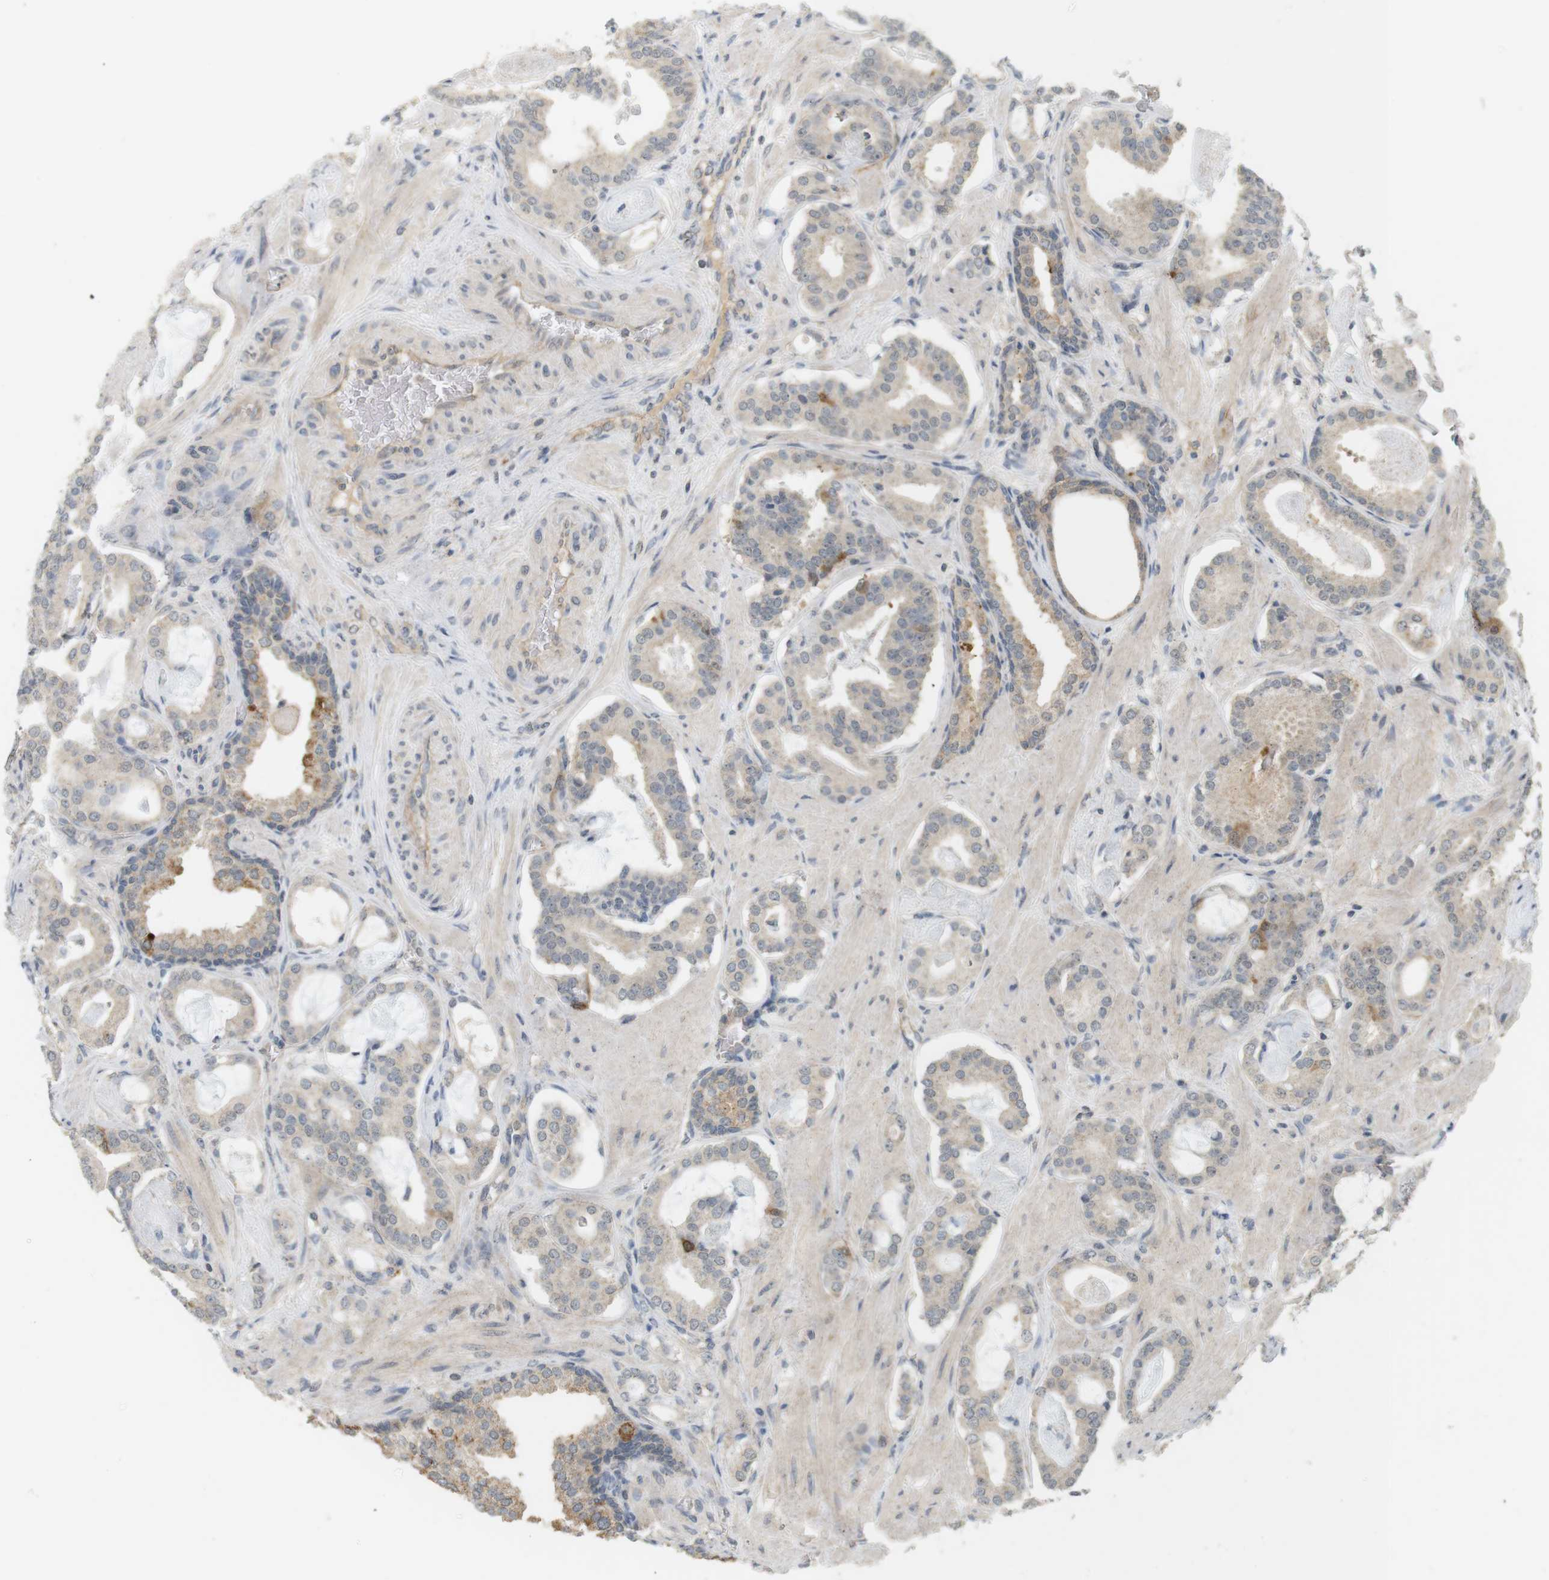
{"staining": {"intensity": "strong", "quantity": "<25%", "location": "cytoplasmic/membranous"}, "tissue": "prostate cancer", "cell_type": "Tumor cells", "image_type": "cancer", "snomed": [{"axis": "morphology", "description": "Adenocarcinoma, Low grade"}, {"axis": "topography", "description": "Prostate"}], "caption": "High-power microscopy captured an immunohistochemistry histopathology image of prostate cancer, revealing strong cytoplasmic/membranous staining in about <25% of tumor cells.", "gene": "TTK", "patient": {"sex": "male", "age": 53}}